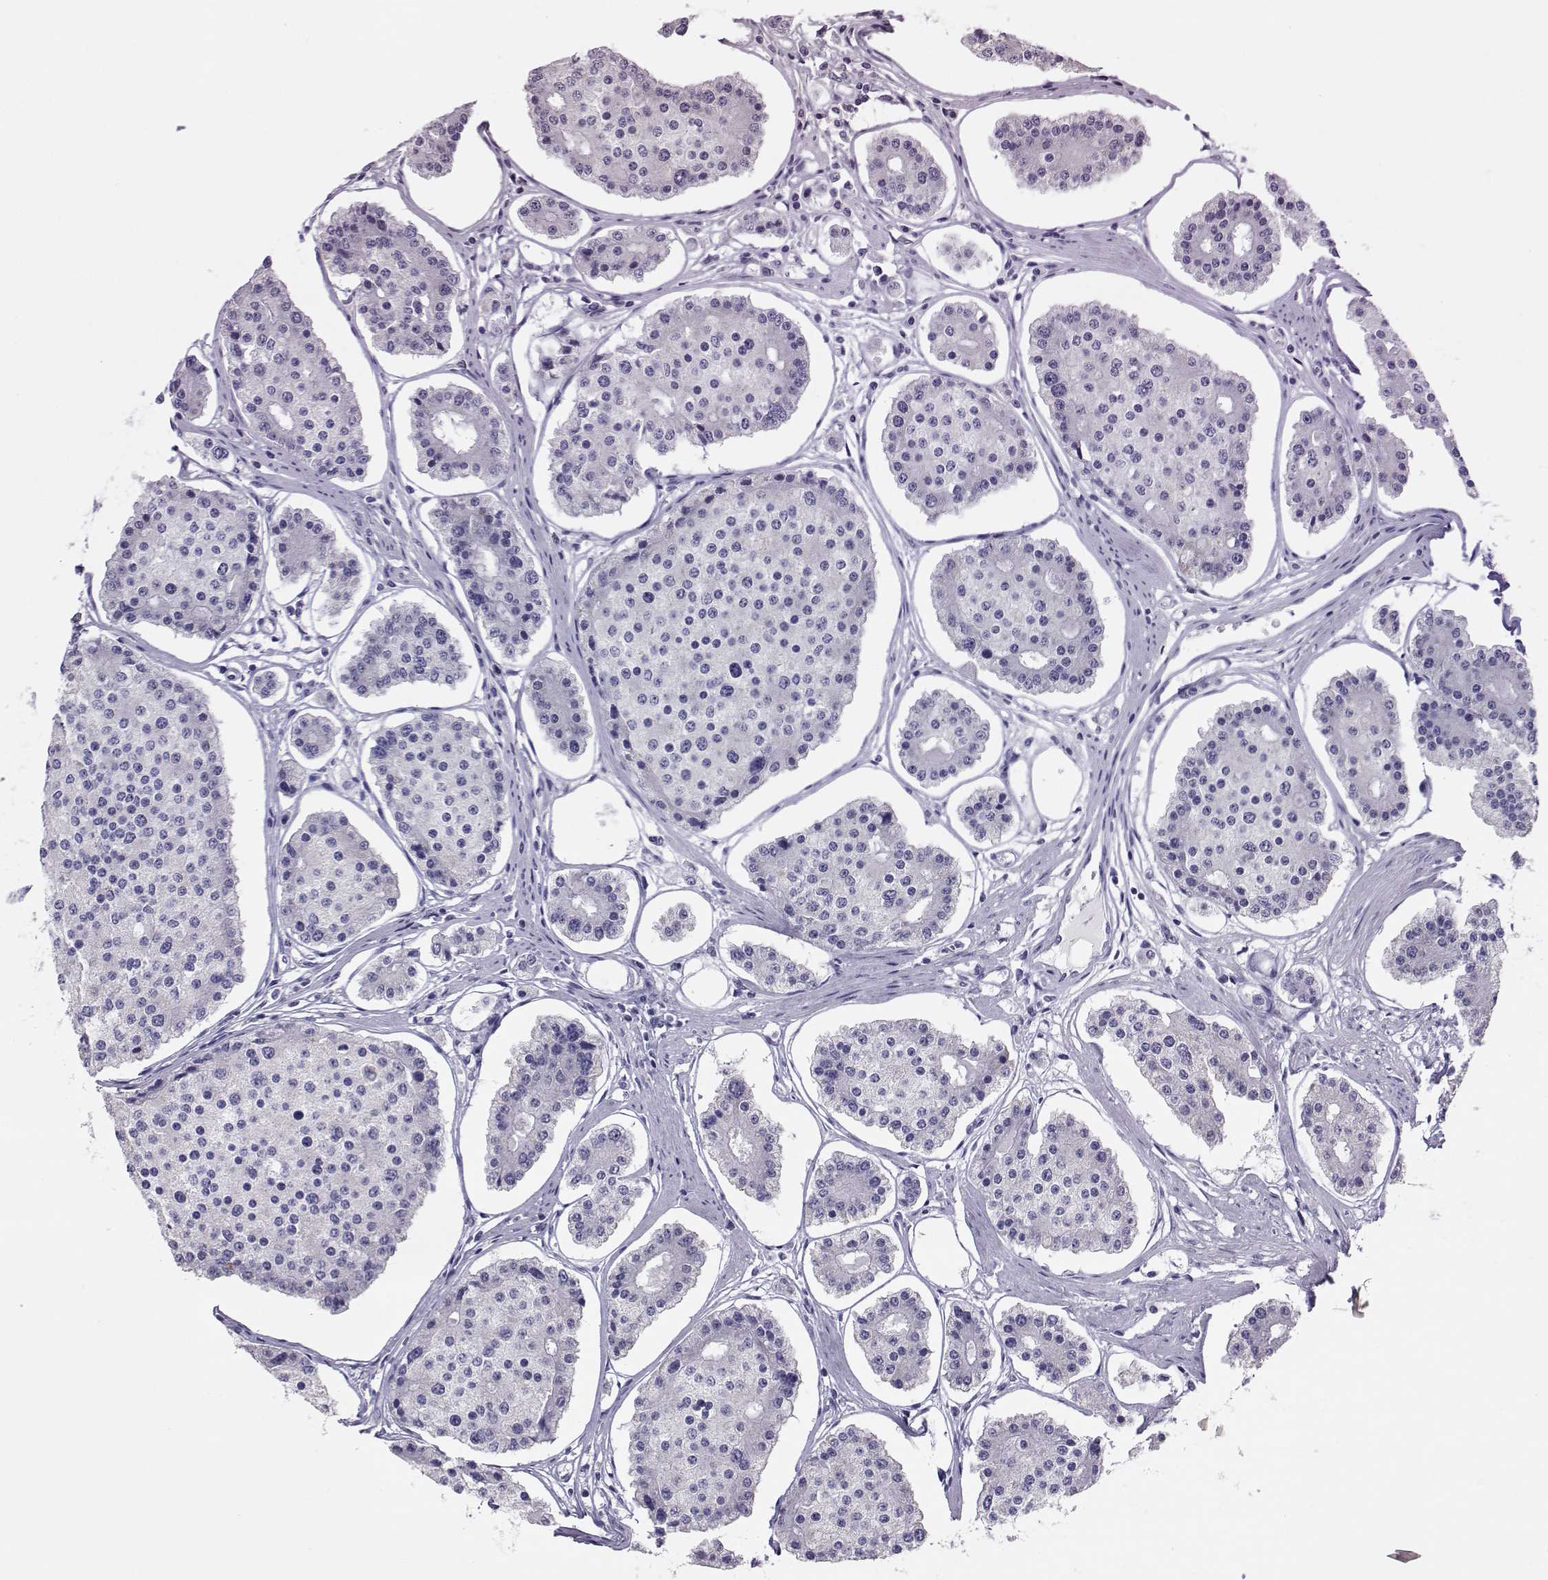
{"staining": {"intensity": "negative", "quantity": "none", "location": "none"}, "tissue": "carcinoid", "cell_type": "Tumor cells", "image_type": "cancer", "snomed": [{"axis": "morphology", "description": "Carcinoid, malignant, NOS"}, {"axis": "topography", "description": "Small intestine"}], "caption": "IHC of human malignant carcinoid demonstrates no staining in tumor cells.", "gene": "DNAAF1", "patient": {"sex": "female", "age": 65}}